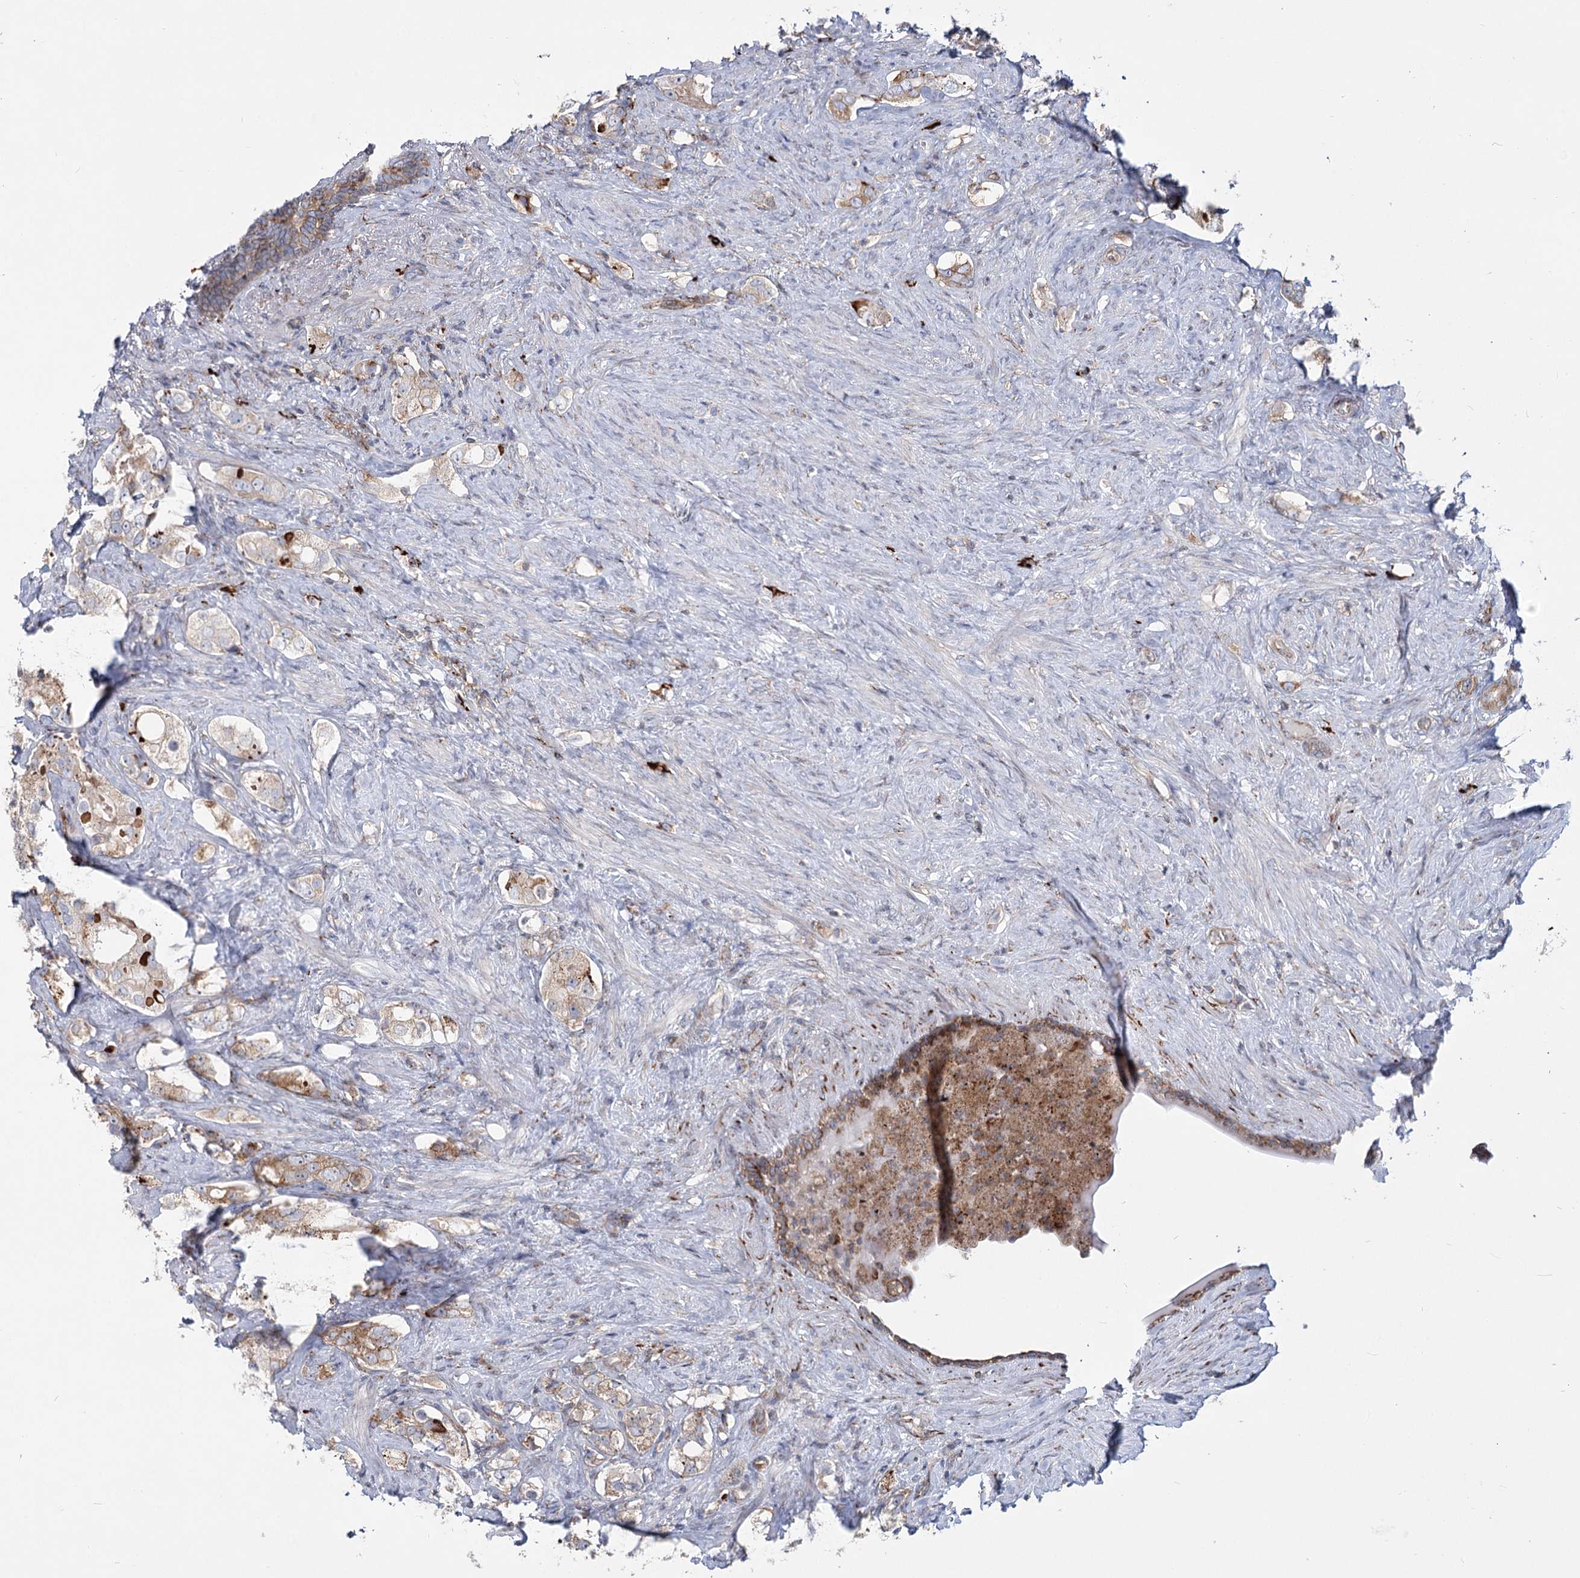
{"staining": {"intensity": "moderate", "quantity": "<25%", "location": "cytoplasmic/membranous"}, "tissue": "prostate cancer", "cell_type": "Tumor cells", "image_type": "cancer", "snomed": [{"axis": "morphology", "description": "Adenocarcinoma, High grade"}, {"axis": "topography", "description": "Prostate"}], "caption": "IHC micrograph of prostate cancer stained for a protein (brown), which demonstrates low levels of moderate cytoplasmic/membranous expression in approximately <25% of tumor cells.", "gene": "POGLUT1", "patient": {"sex": "male", "age": 63}}